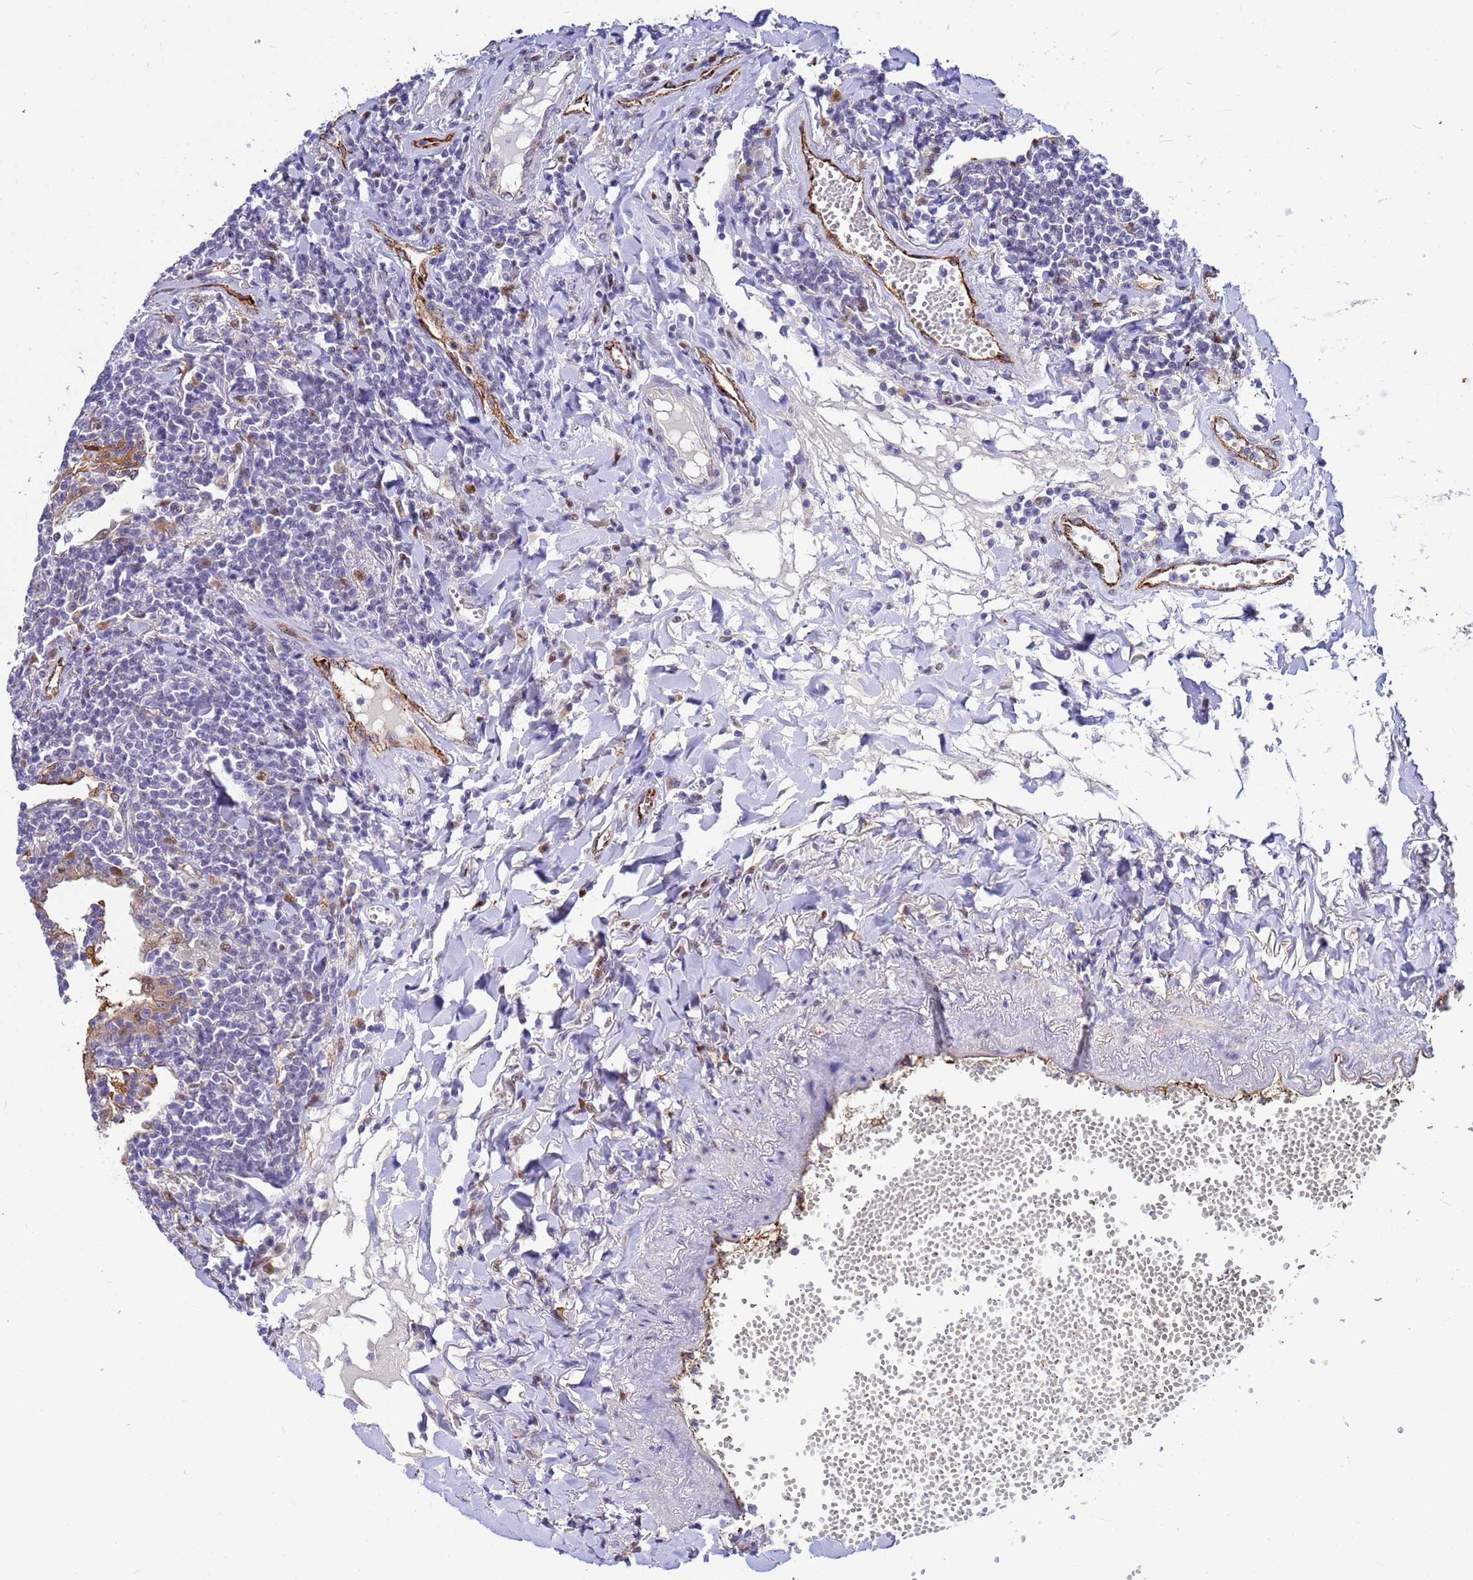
{"staining": {"intensity": "negative", "quantity": "none", "location": "none"}, "tissue": "lymphoma", "cell_type": "Tumor cells", "image_type": "cancer", "snomed": [{"axis": "morphology", "description": "Malignant lymphoma, non-Hodgkin's type, Low grade"}, {"axis": "topography", "description": "Lung"}], "caption": "A high-resolution histopathology image shows immunohistochemistry staining of low-grade malignant lymphoma, non-Hodgkin's type, which demonstrates no significant staining in tumor cells.", "gene": "SLC25A37", "patient": {"sex": "female", "age": 71}}